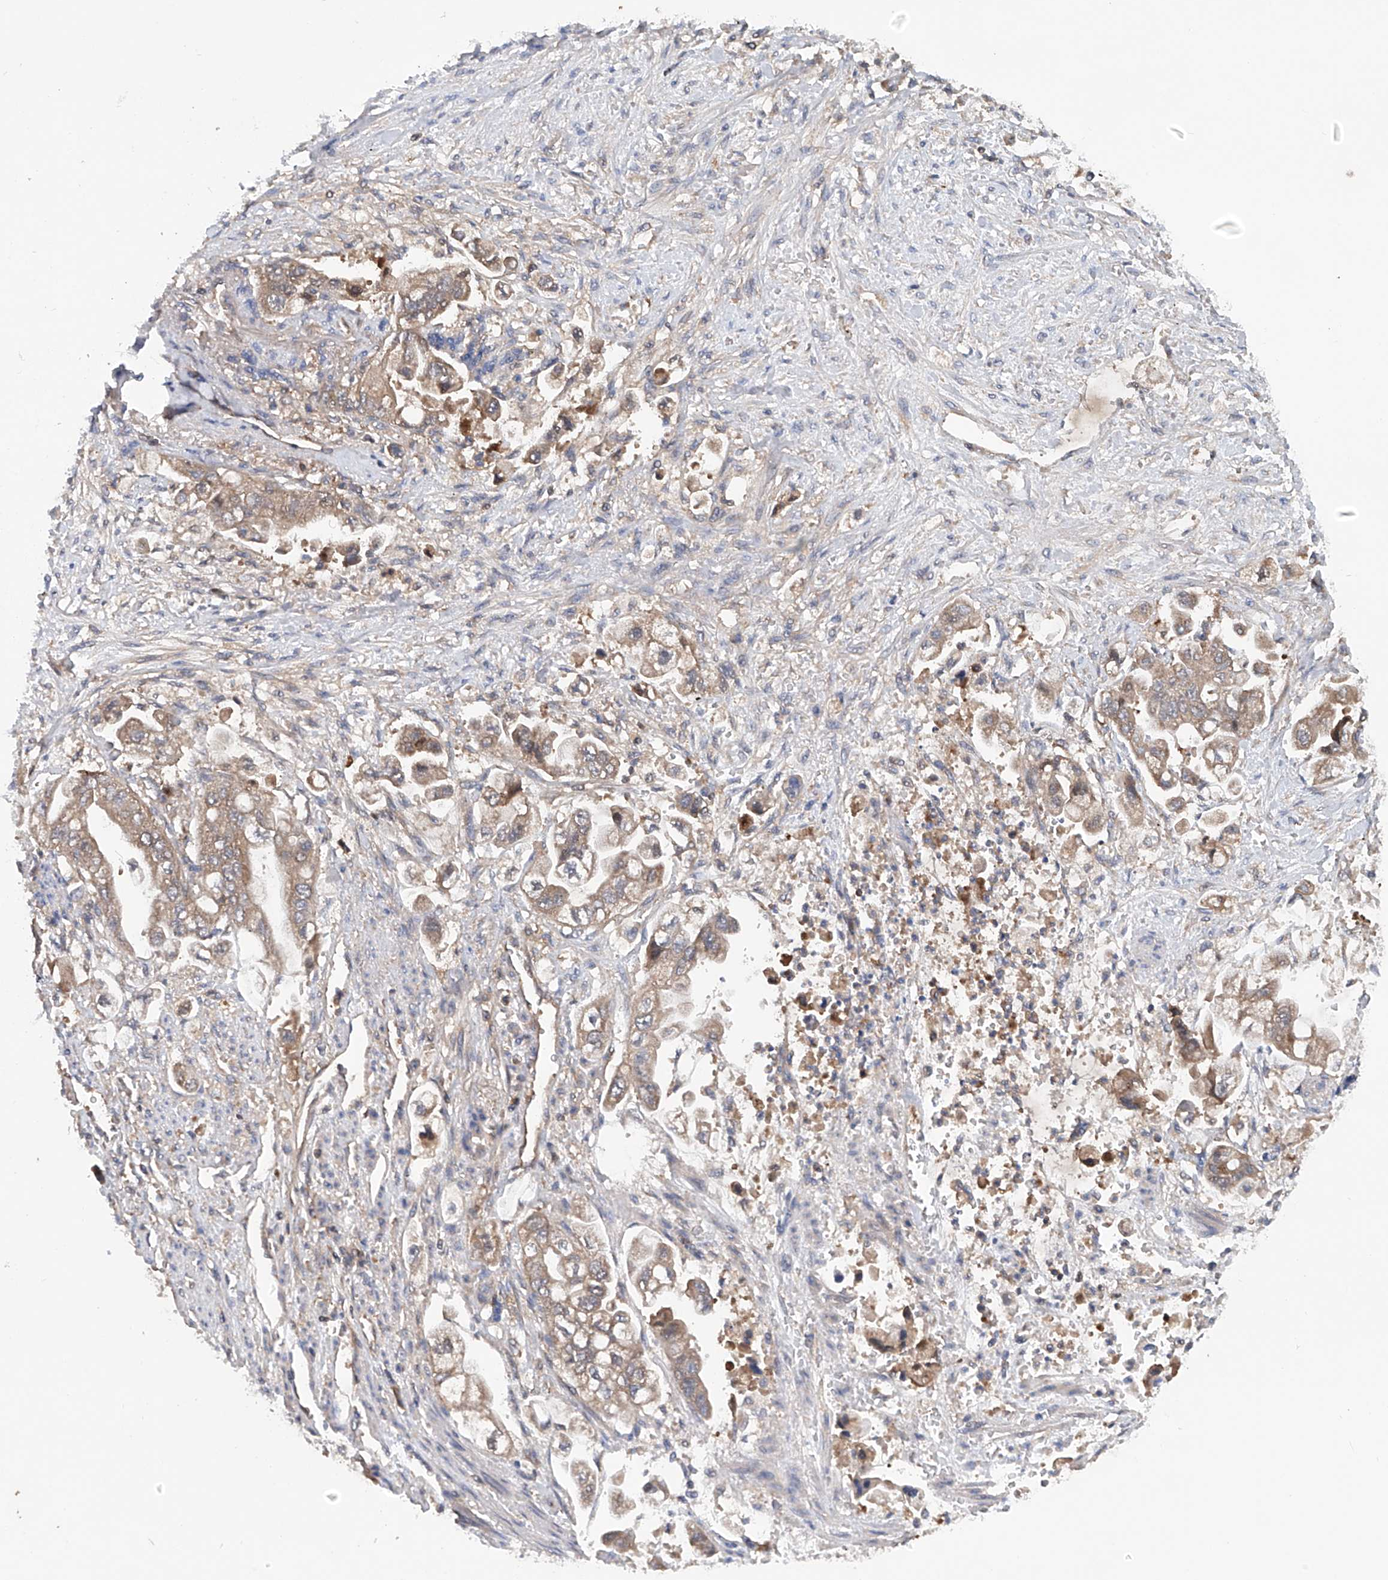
{"staining": {"intensity": "weak", "quantity": ">75%", "location": "cytoplasmic/membranous"}, "tissue": "stomach cancer", "cell_type": "Tumor cells", "image_type": "cancer", "snomed": [{"axis": "morphology", "description": "Adenocarcinoma, NOS"}, {"axis": "topography", "description": "Stomach"}], "caption": "Adenocarcinoma (stomach) stained with a protein marker displays weak staining in tumor cells.", "gene": "ASCC3", "patient": {"sex": "male", "age": 62}}